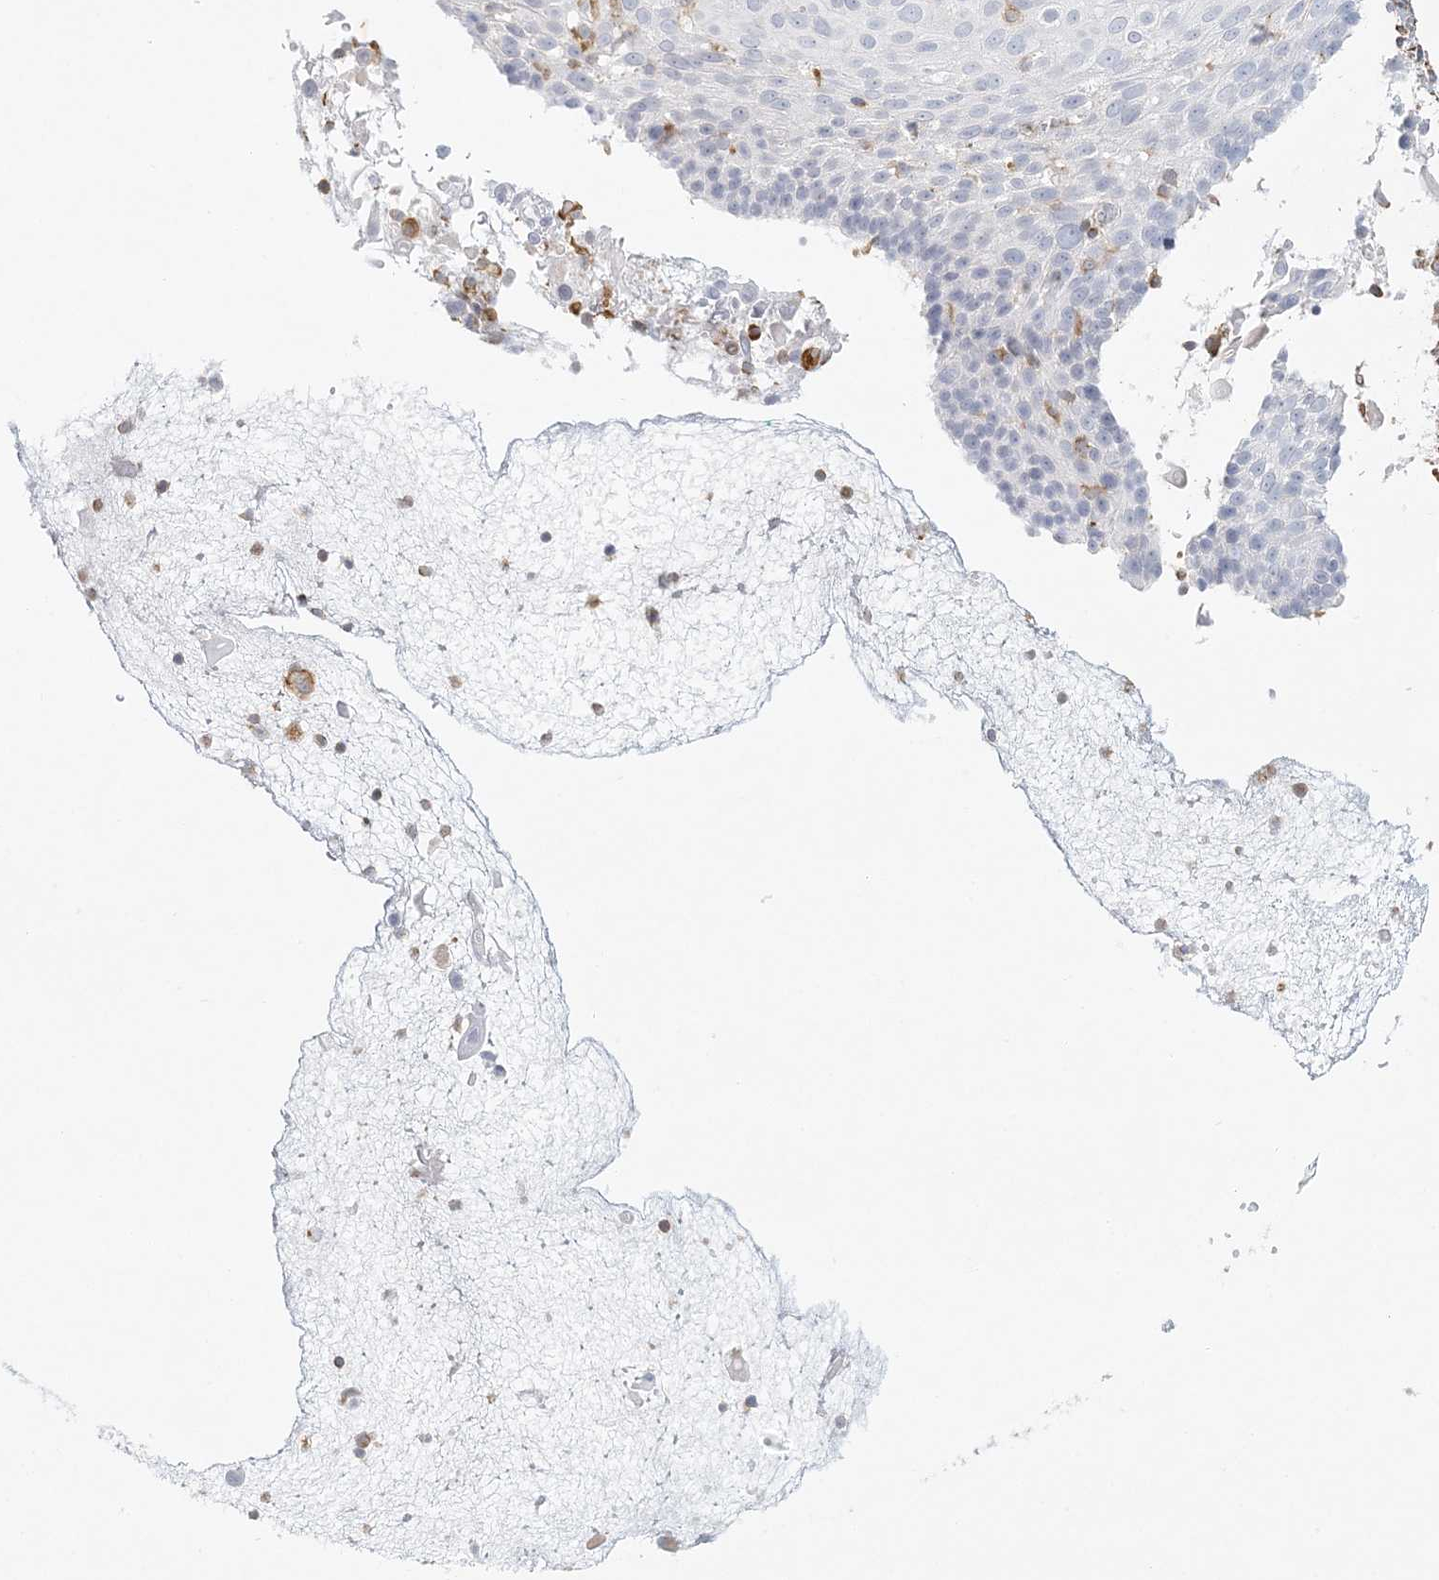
{"staining": {"intensity": "negative", "quantity": "none", "location": "none"}, "tissue": "cervical cancer", "cell_type": "Tumor cells", "image_type": "cancer", "snomed": [{"axis": "morphology", "description": "Squamous cell carcinoma, NOS"}, {"axis": "topography", "description": "Cervix"}], "caption": "Tumor cells show no significant positivity in squamous cell carcinoma (cervical).", "gene": "DMRTB1", "patient": {"sex": "female", "age": 74}}